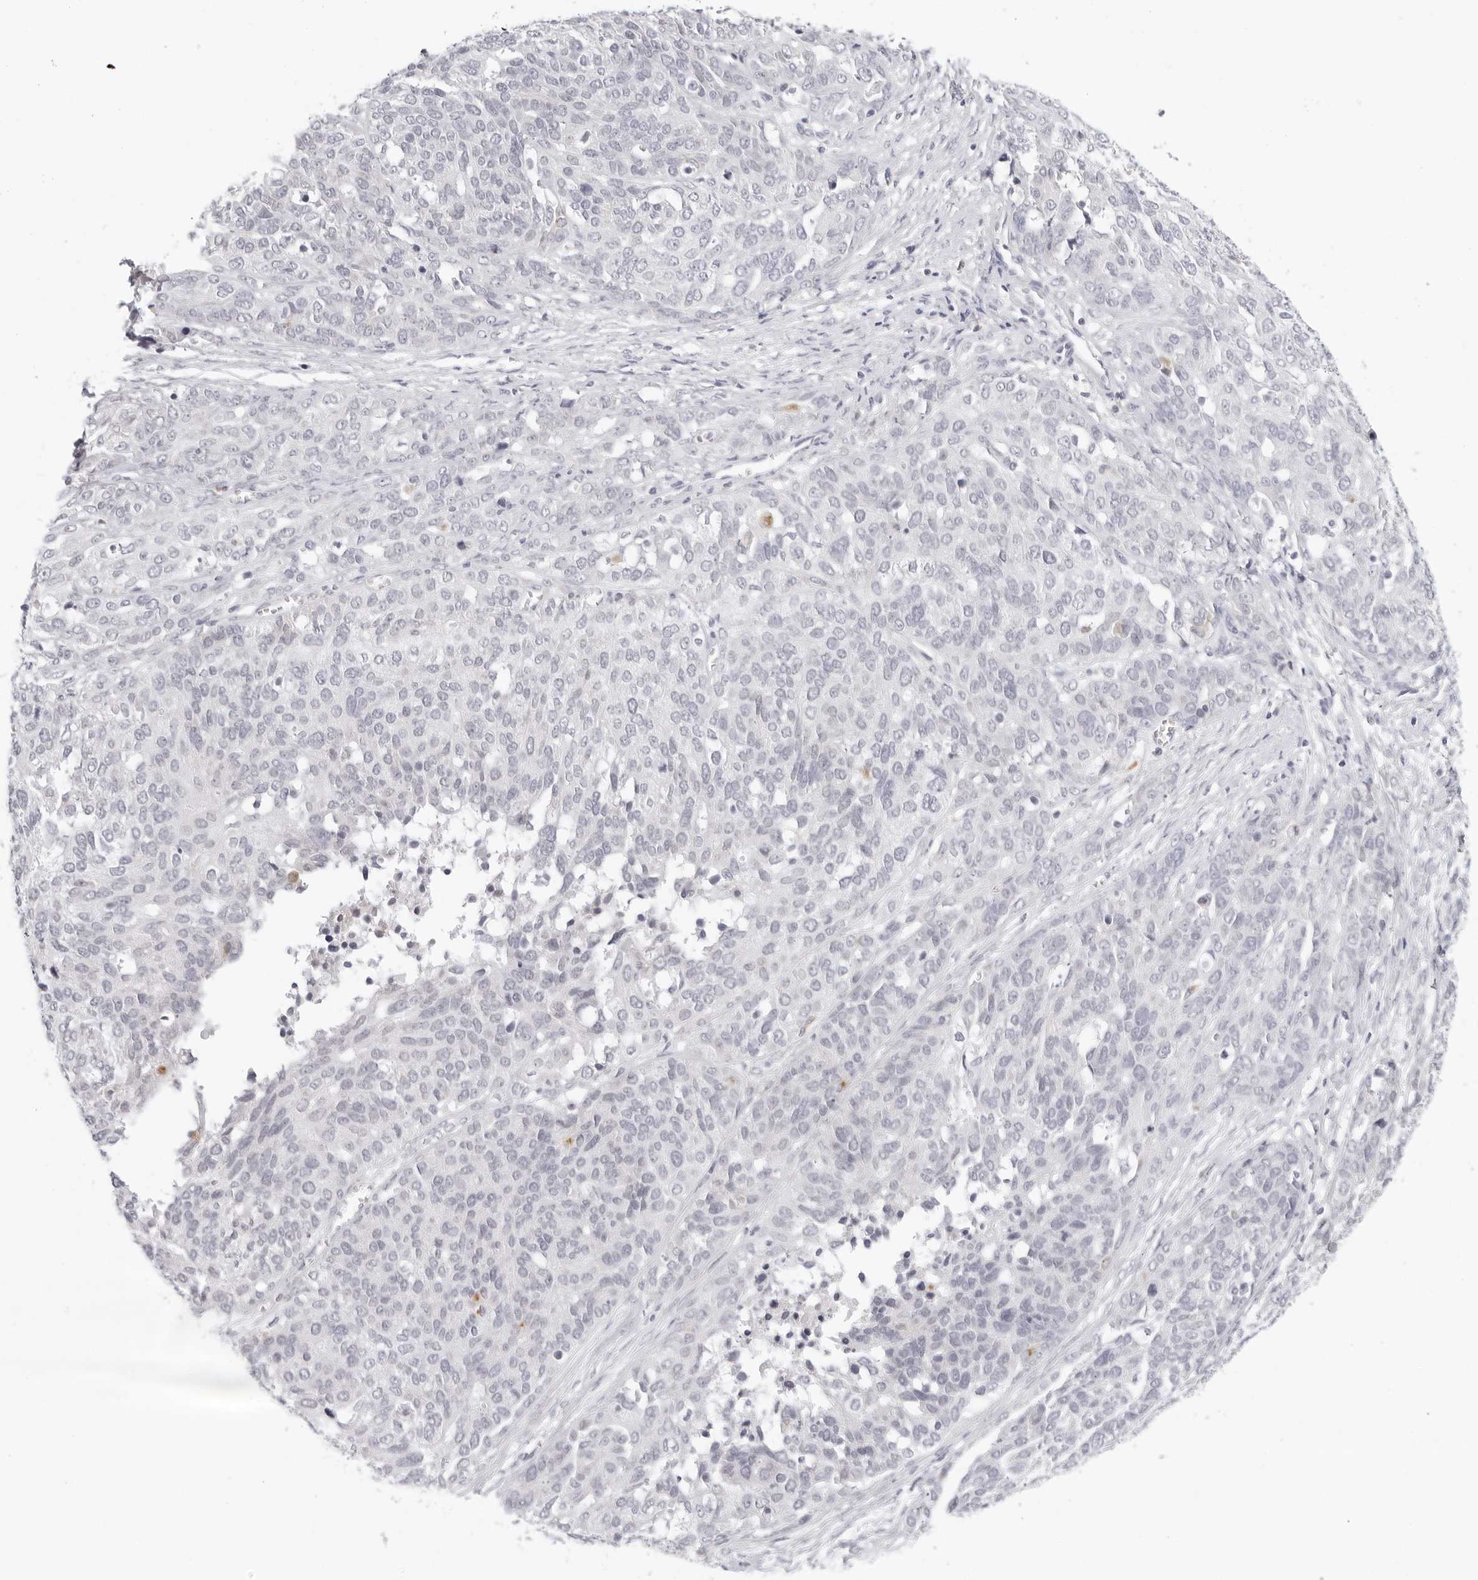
{"staining": {"intensity": "negative", "quantity": "none", "location": "none"}, "tissue": "ovarian cancer", "cell_type": "Tumor cells", "image_type": "cancer", "snomed": [{"axis": "morphology", "description": "Cystadenocarcinoma, serous, NOS"}, {"axis": "topography", "description": "Ovary"}], "caption": "Immunohistochemical staining of ovarian cancer (serous cystadenocarcinoma) reveals no significant positivity in tumor cells. (DAB immunohistochemistry (IHC) with hematoxylin counter stain).", "gene": "EDN2", "patient": {"sex": "female", "age": 44}}